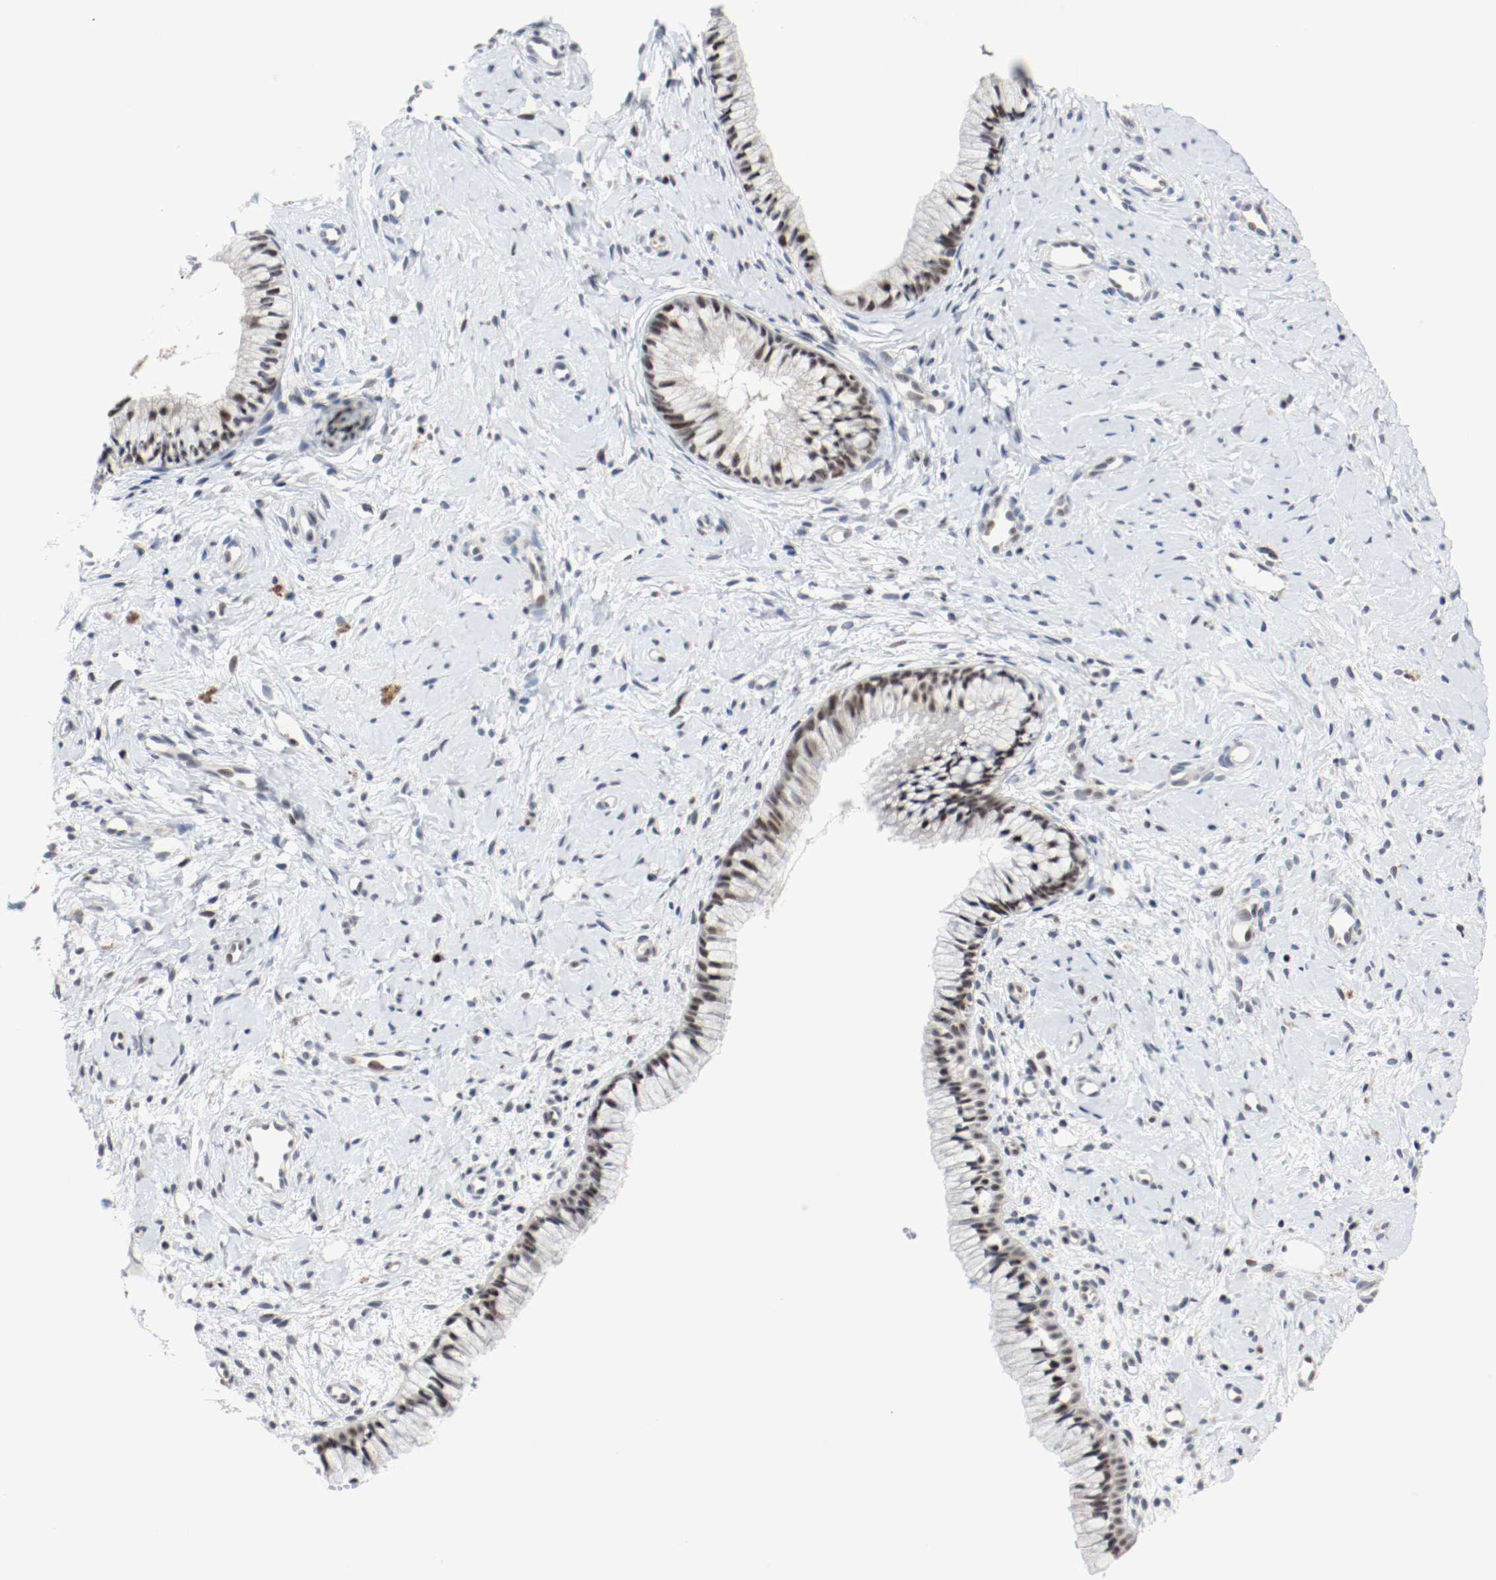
{"staining": {"intensity": "moderate", "quantity": ">75%", "location": "nuclear"}, "tissue": "cervix", "cell_type": "Glandular cells", "image_type": "normal", "snomed": [{"axis": "morphology", "description": "Normal tissue, NOS"}, {"axis": "topography", "description": "Cervix"}], "caption": "A micrograph of human cervix stained for a protein reveals moderate nuclear brown staining in glandular cells.", "gene": "ASH1L", "patient": {"sex": "female", "age": 46}}